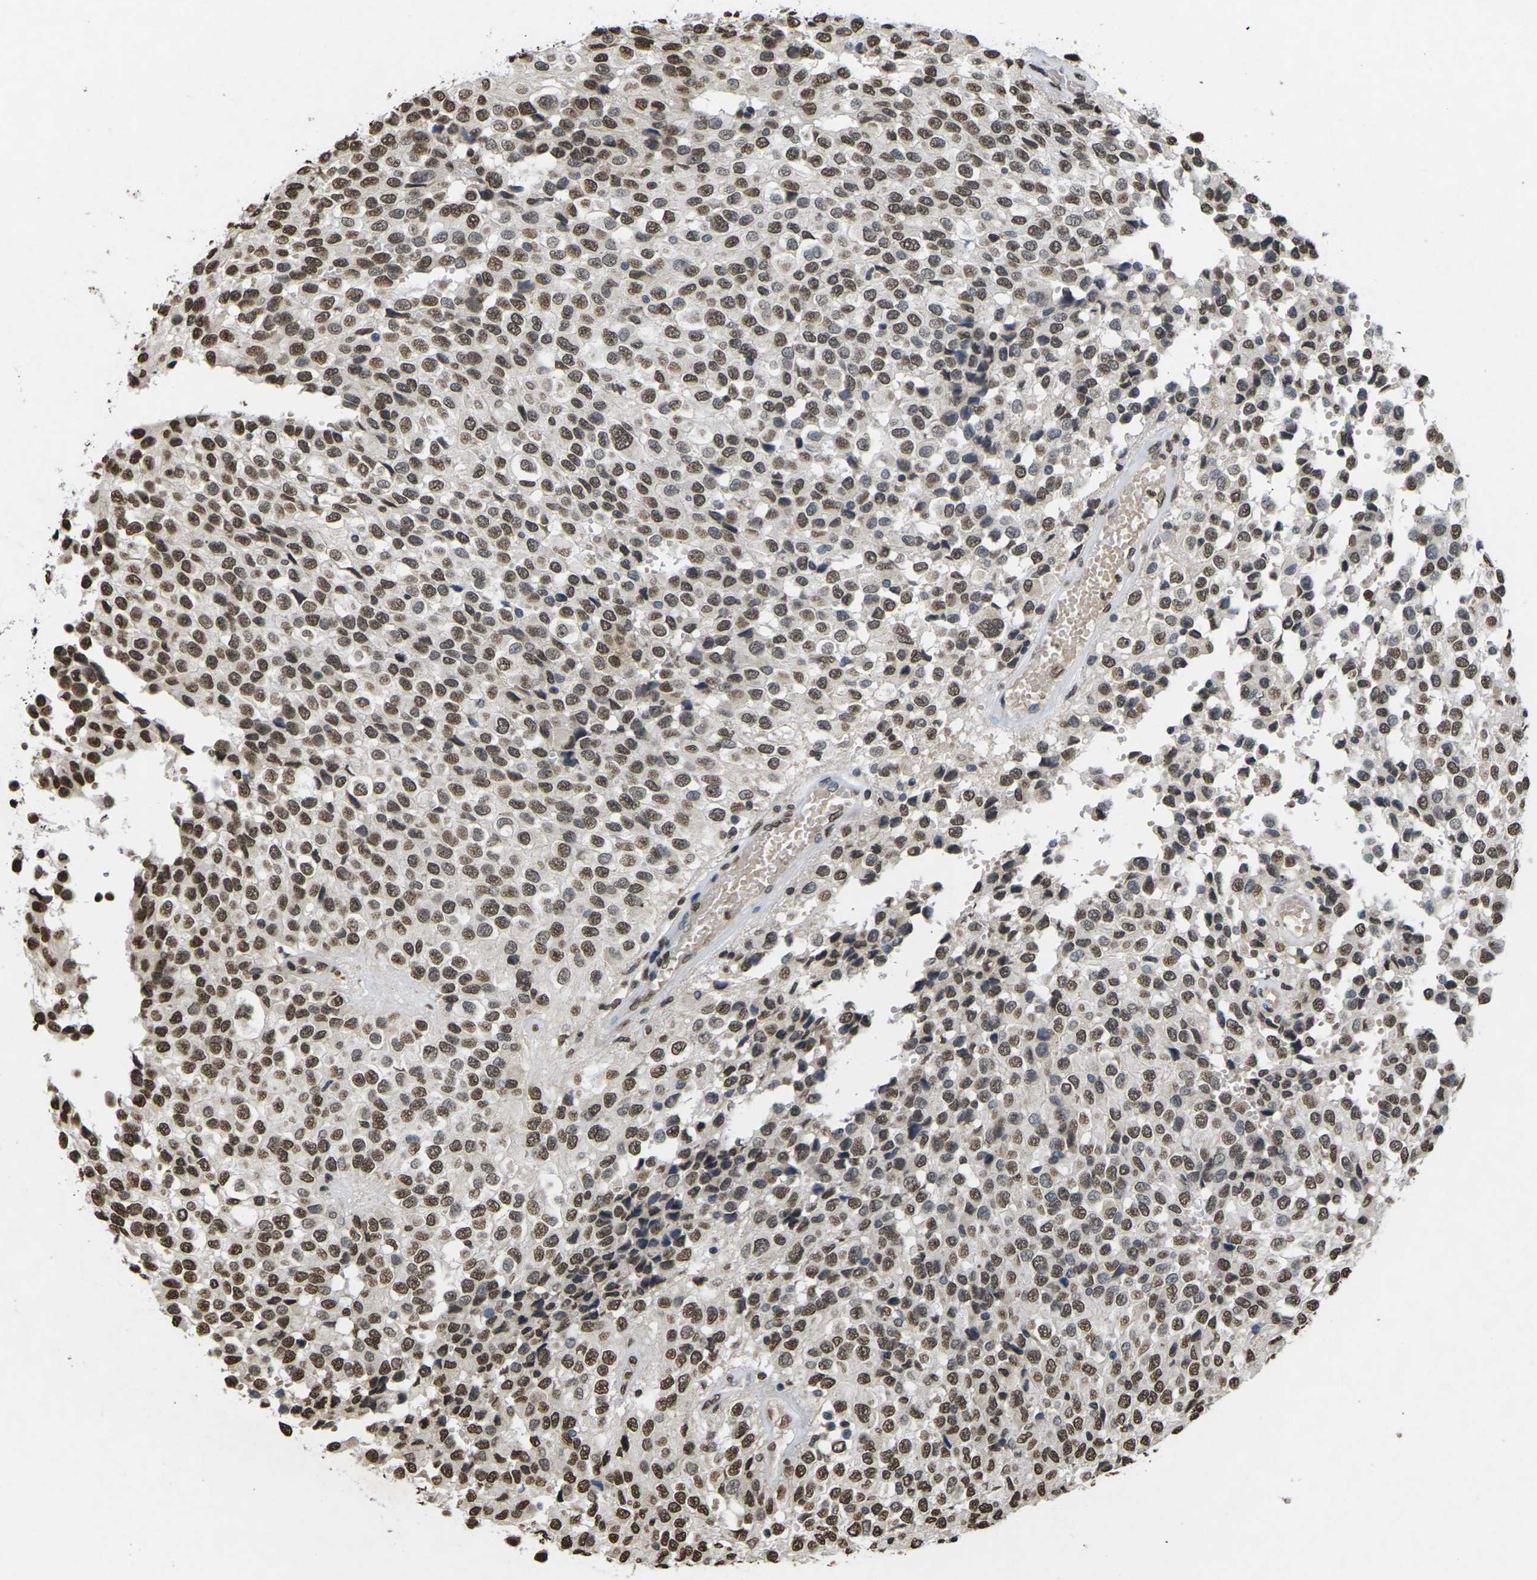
{"staining": {"intensity": "moderate", "quantity": ">75%", "location": "nuclear"}, "tissue": "glioma", "cell_type": "Tumor cells", "image_type": "cancer", "snomed": [{"axis": "morphology", "description": "Glioma, malignant, High grade"}, {"axis": "topography", "description": "Brain"}], "caption": "Approximately >75% of tumor cells in human malignant glioma (high-grade) reveal moderate nuclear protein positivity as visualized by brown immunohistochemical staining.", "gene": "EMSY", "patient": {"sex": "male", "age": 32}}